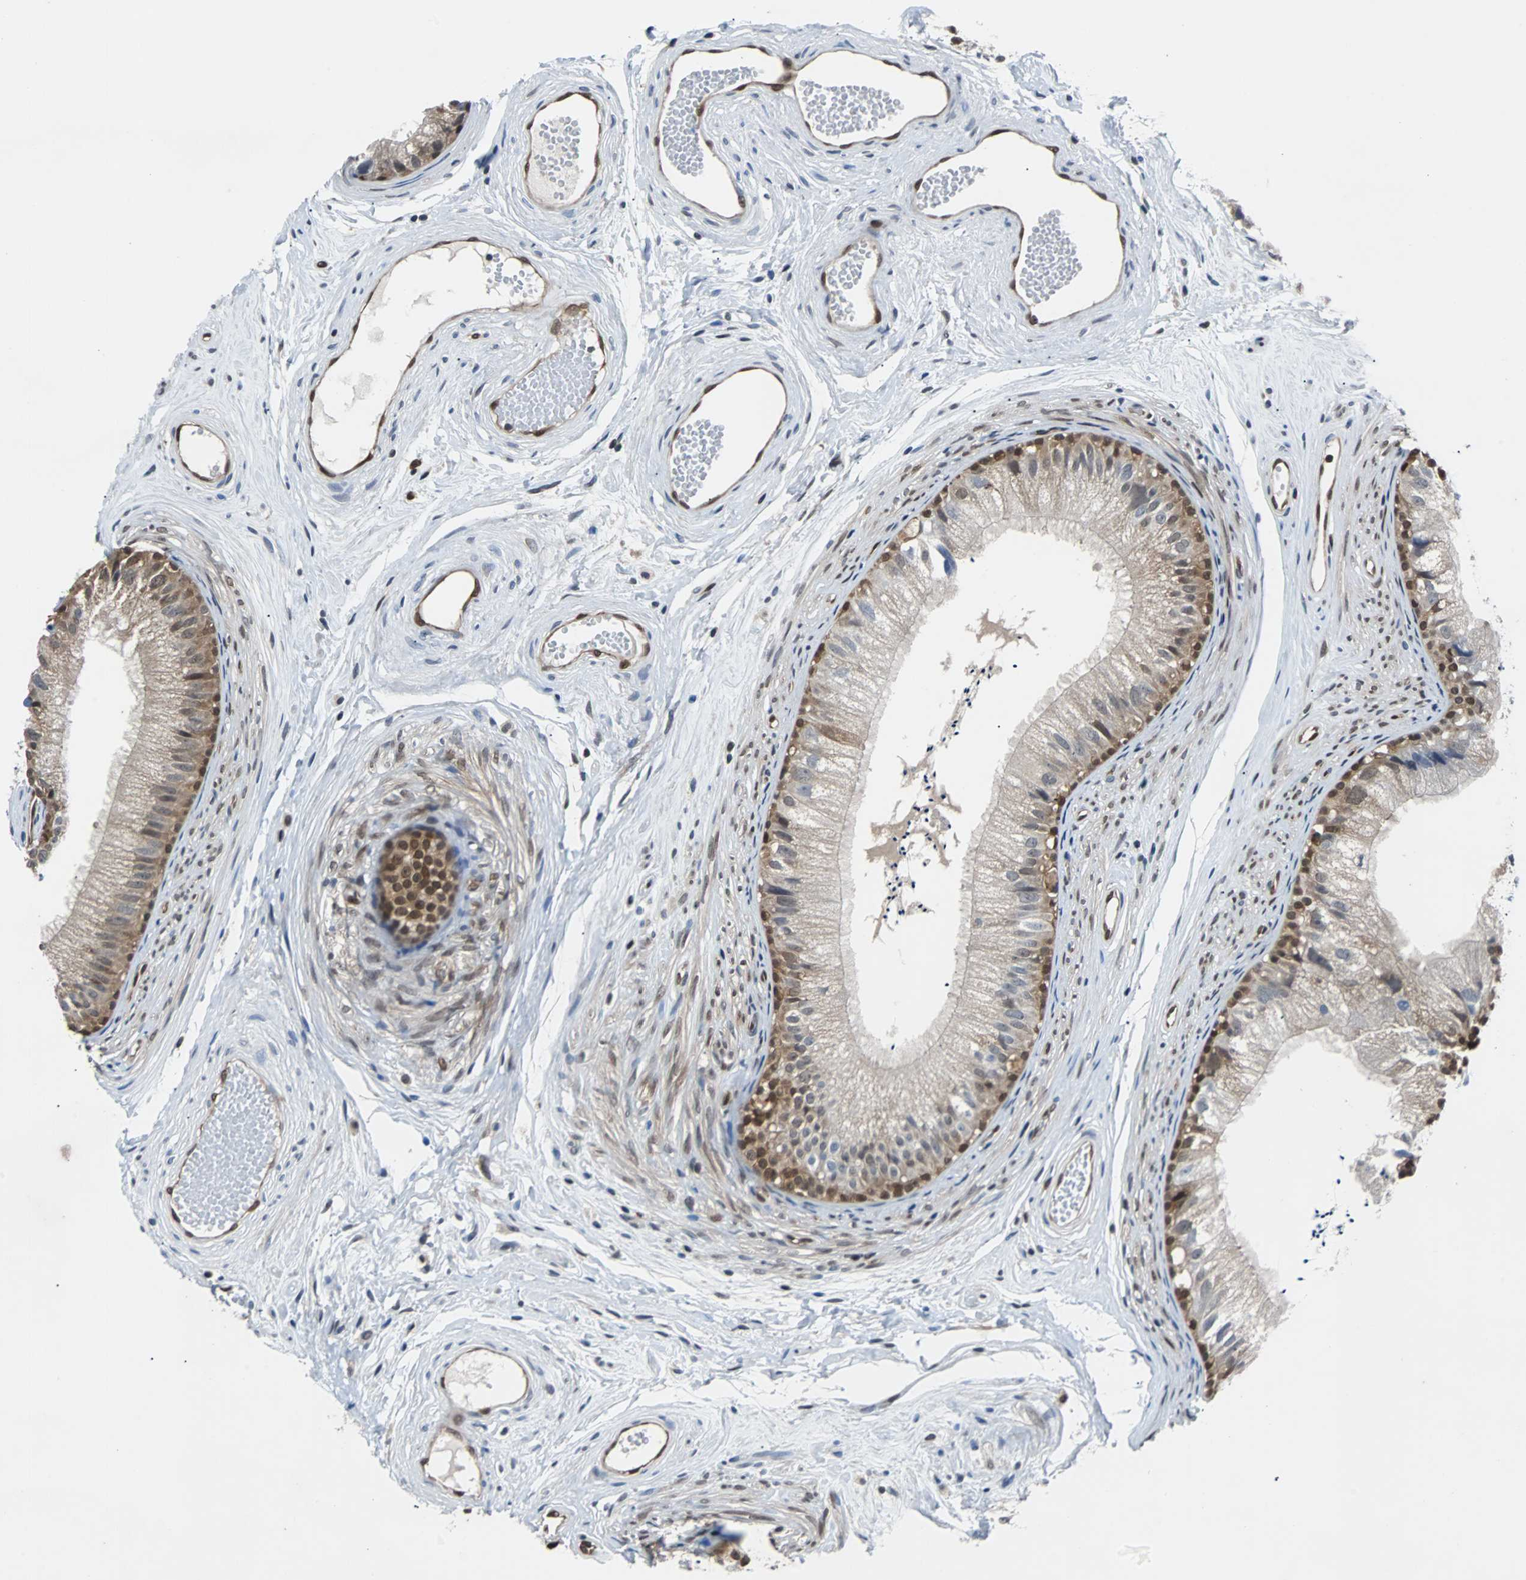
{"staining": {"intensity": "moderate", "quantity": "<25%", "location": "cytoplasmic/membranous,nuclear"}, "tissue": "epididymis", "cell_type": "Glandular cells", "image_type": "normal", "snomed": [{"axis": "morphology", "description": "Normal tissue, NOS"}, {"axis": "topography", "description": "Epididymis"}], "caption": "The immunohistochemical stain labels moderate cytoplasmic/membranous,nuclear positivity in glandular cells of benign epididymis.", "gene": "MAP2K6", "patient": {"sex": "male", "age": 56}}